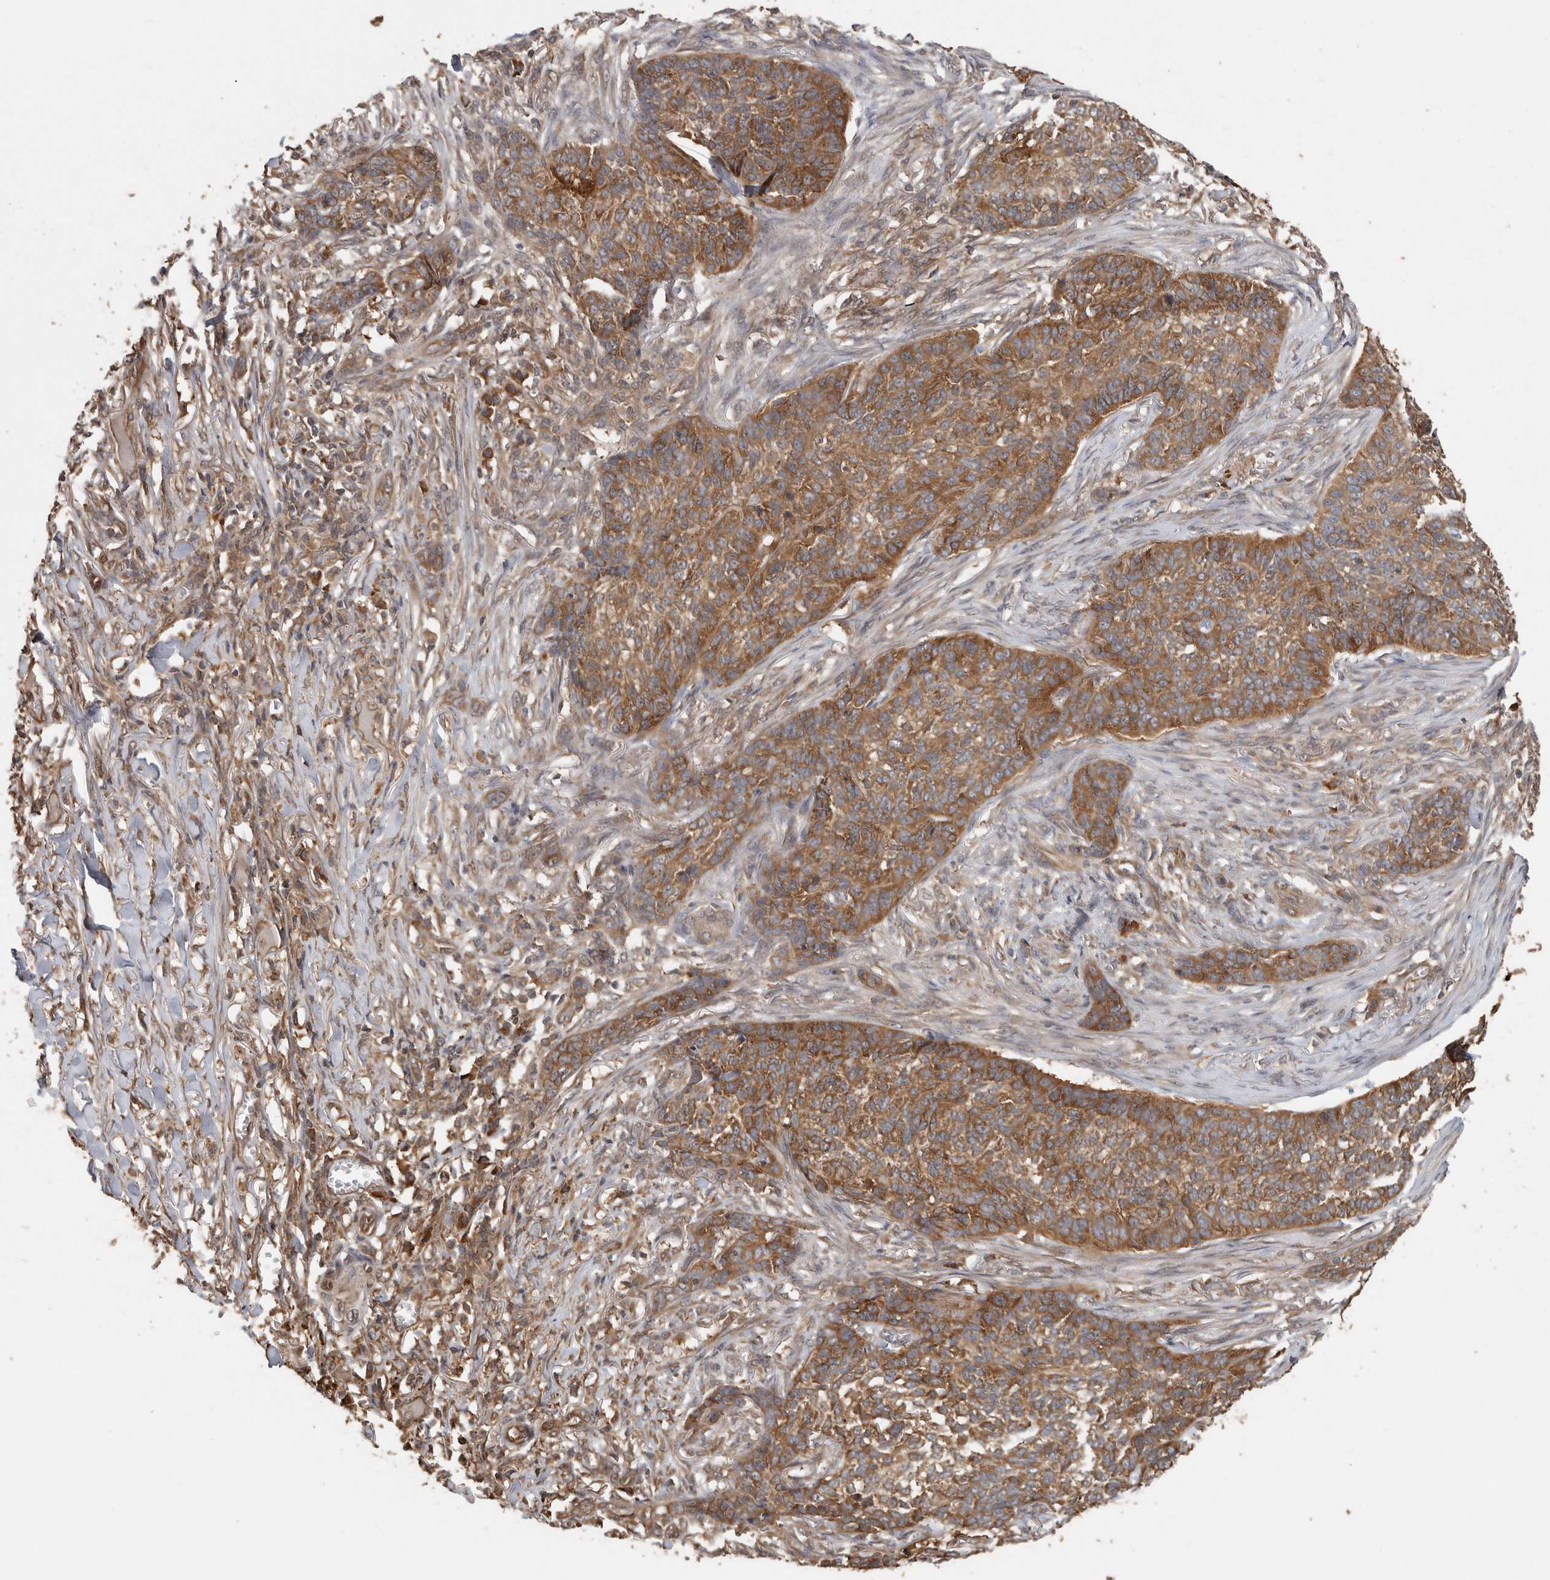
{"staining": {"intensity": "moderate", "quantity": ">75%", "location": "cytoplasmic/membranous"}, "tissue": "skin cancer", "cell_type": "Tumor cells", "image_type": "cancer", "snomed": [{"axis": "morphology", "description": "Basal cell carcinoma"}, {"axis": "topography", "description": "Skin"}], "caption": "Skin basal cell carcinoma stained with a brown dye shows moderate cytoplasmic/membranous positive positivity in about >75% of tumor cells.", "gene": "CCT8", "patient": {"sex": "male", "age": 85}}